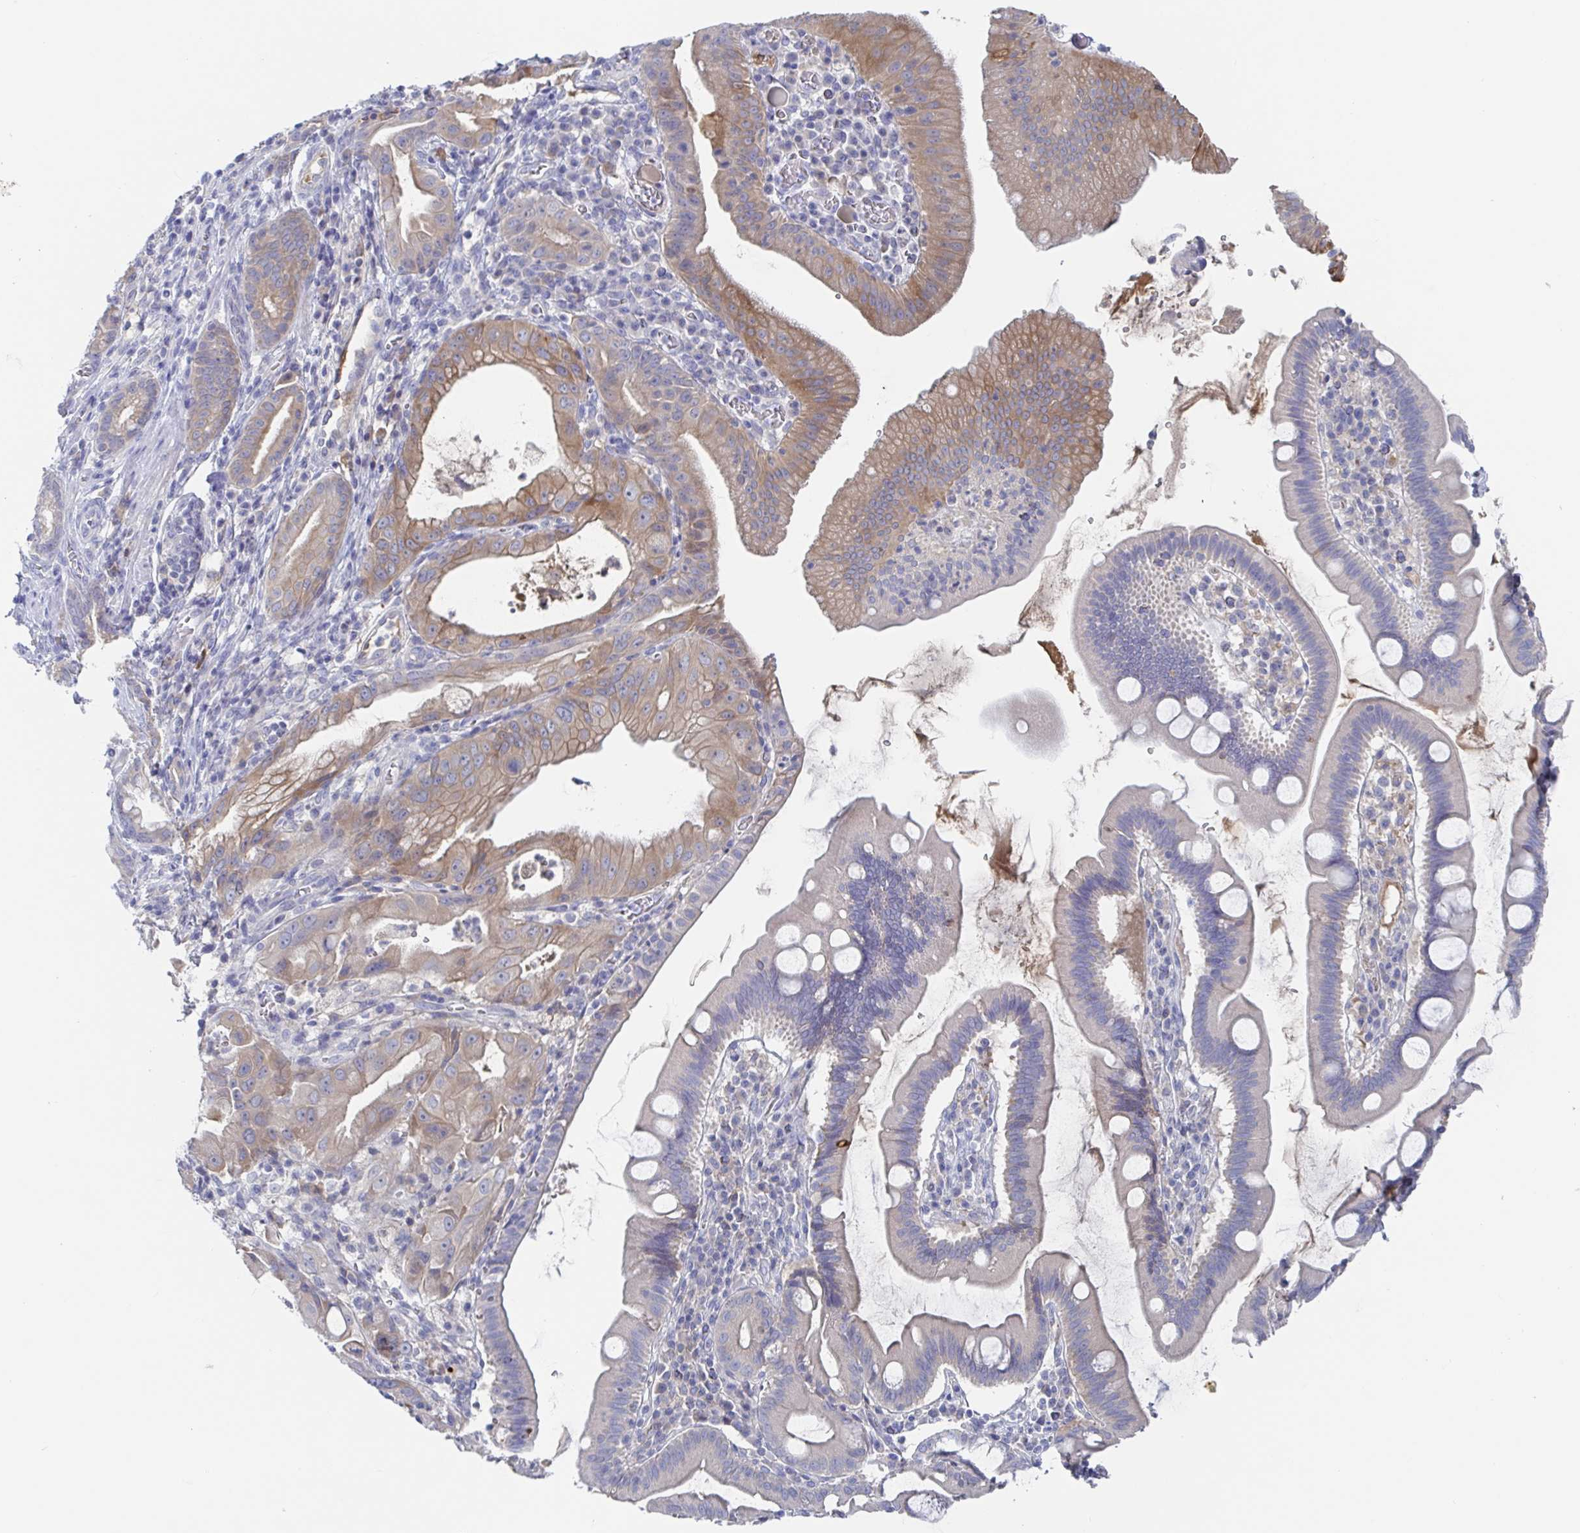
{"staining": {"intensity": "moderate", "quantity": "25%-75%", "location": "cytoplasmic/membranous"}, "tissue": "pancreatic cancer", "cell_type": "Tumor cells", "image_type": "cancer", "snomed": [{"axis": "morphology", "description": "Adenocarcinoma, NOS"}, {"axis": "topography", "description": "Pancreas"}], "caption": "Protein positivity by immunohistochemistry (IHC) displays moderate cytoplasmic/membranous positivity in approximately 25%-75% of tumor cells in pancreatic cancer.", "gene": "GPR148", "patient": {"sex": "male", "age": 68}}